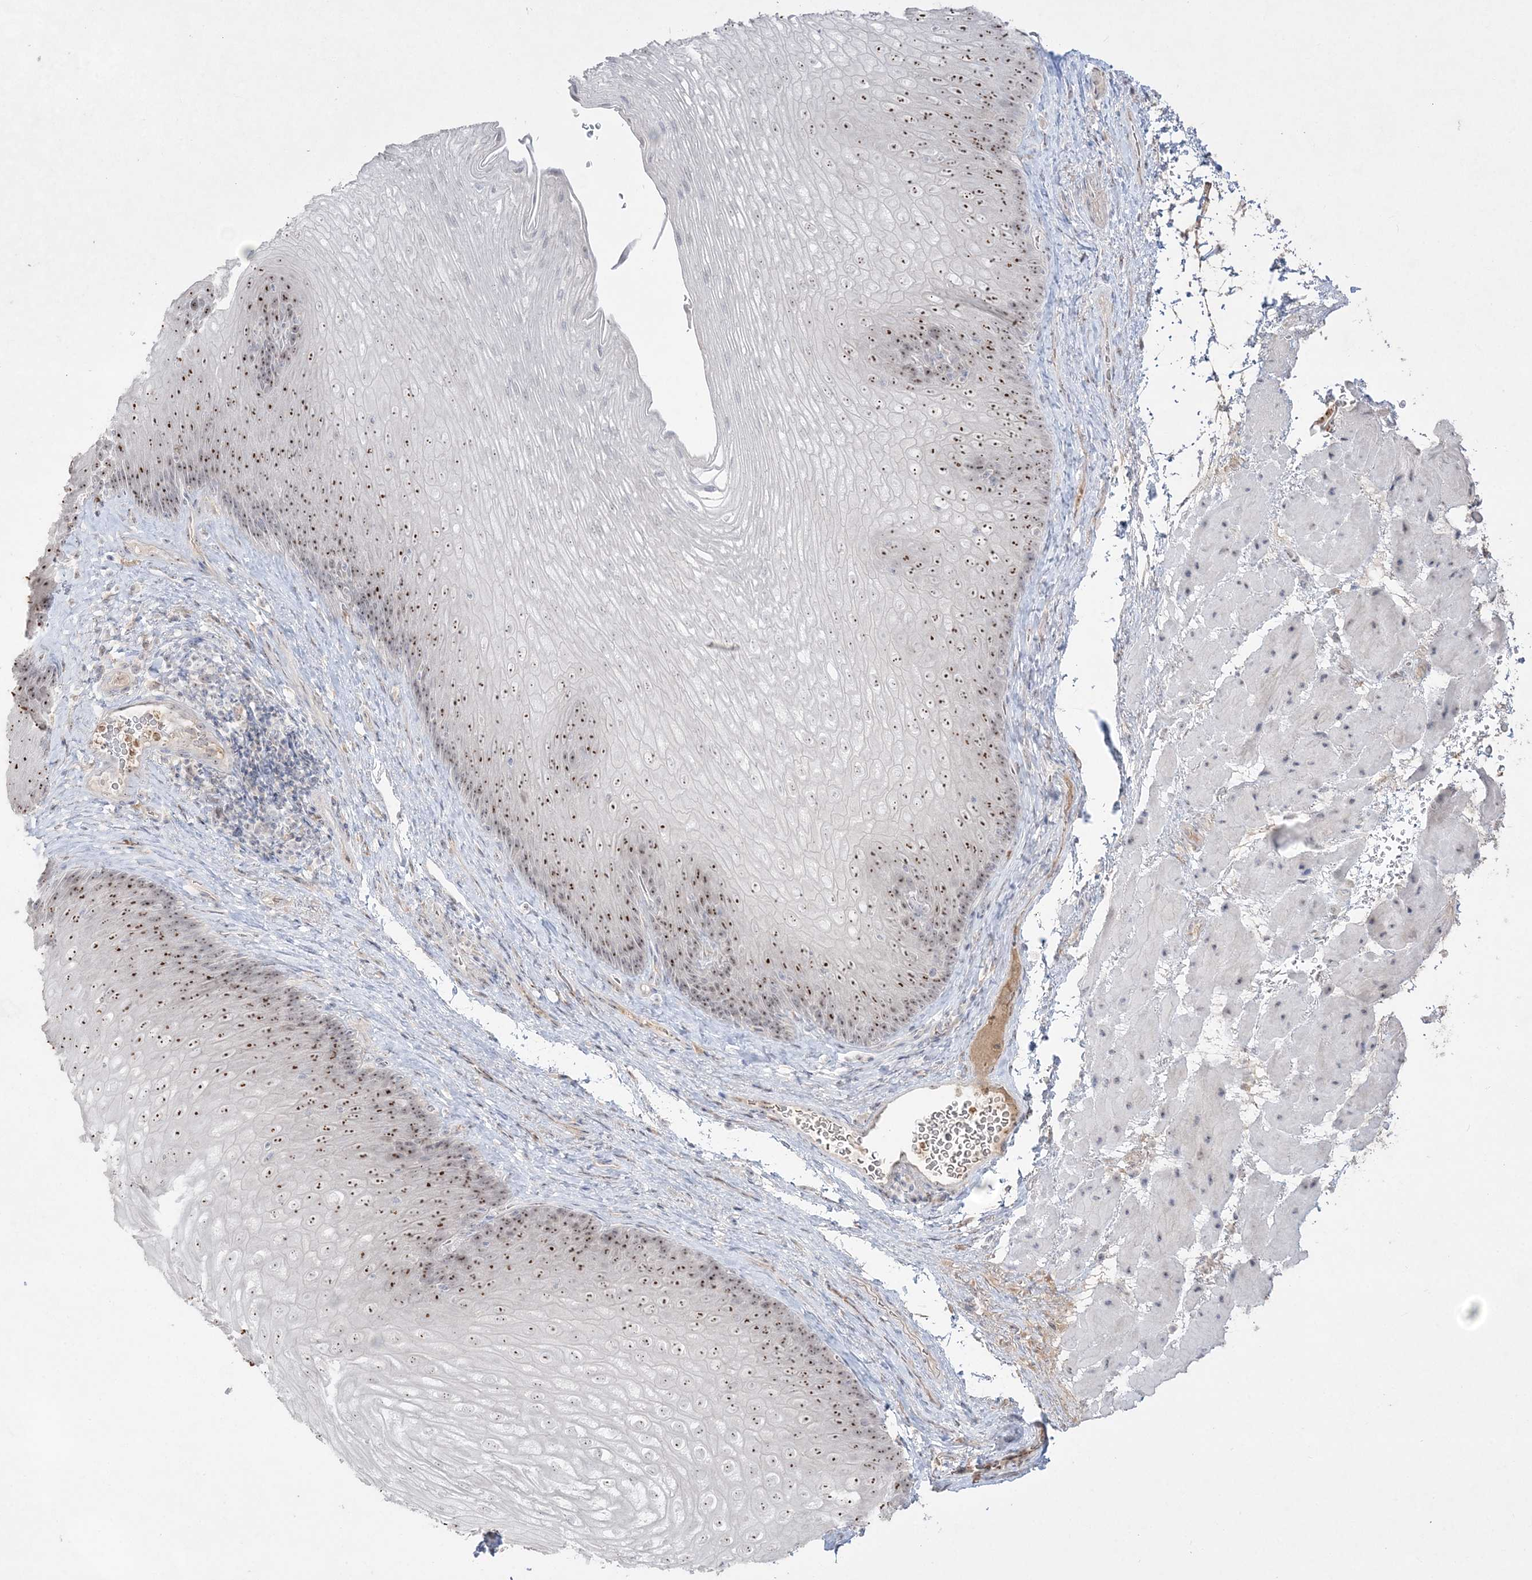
{"staining": {"intensity": "strong", "quantity": "25%-75%", "location": "nuclear"}, "tissue": "esophagus", "cell_type": "Squamous epithelial cells", "image_type": "normal", "snomed": [{"axis": "morphology", "description": "Normal tissue, NOS"}, {"axis": "topography", "description": "Esophagus"}], "caption": "Benign esophagus exhibits strong nuclear expression in approximately 25%-75% of squamous epithelial cells, visualized by immunohistochemistry.", "gene": "NOP16", "patient": {"sex": "female", "age": 66}}